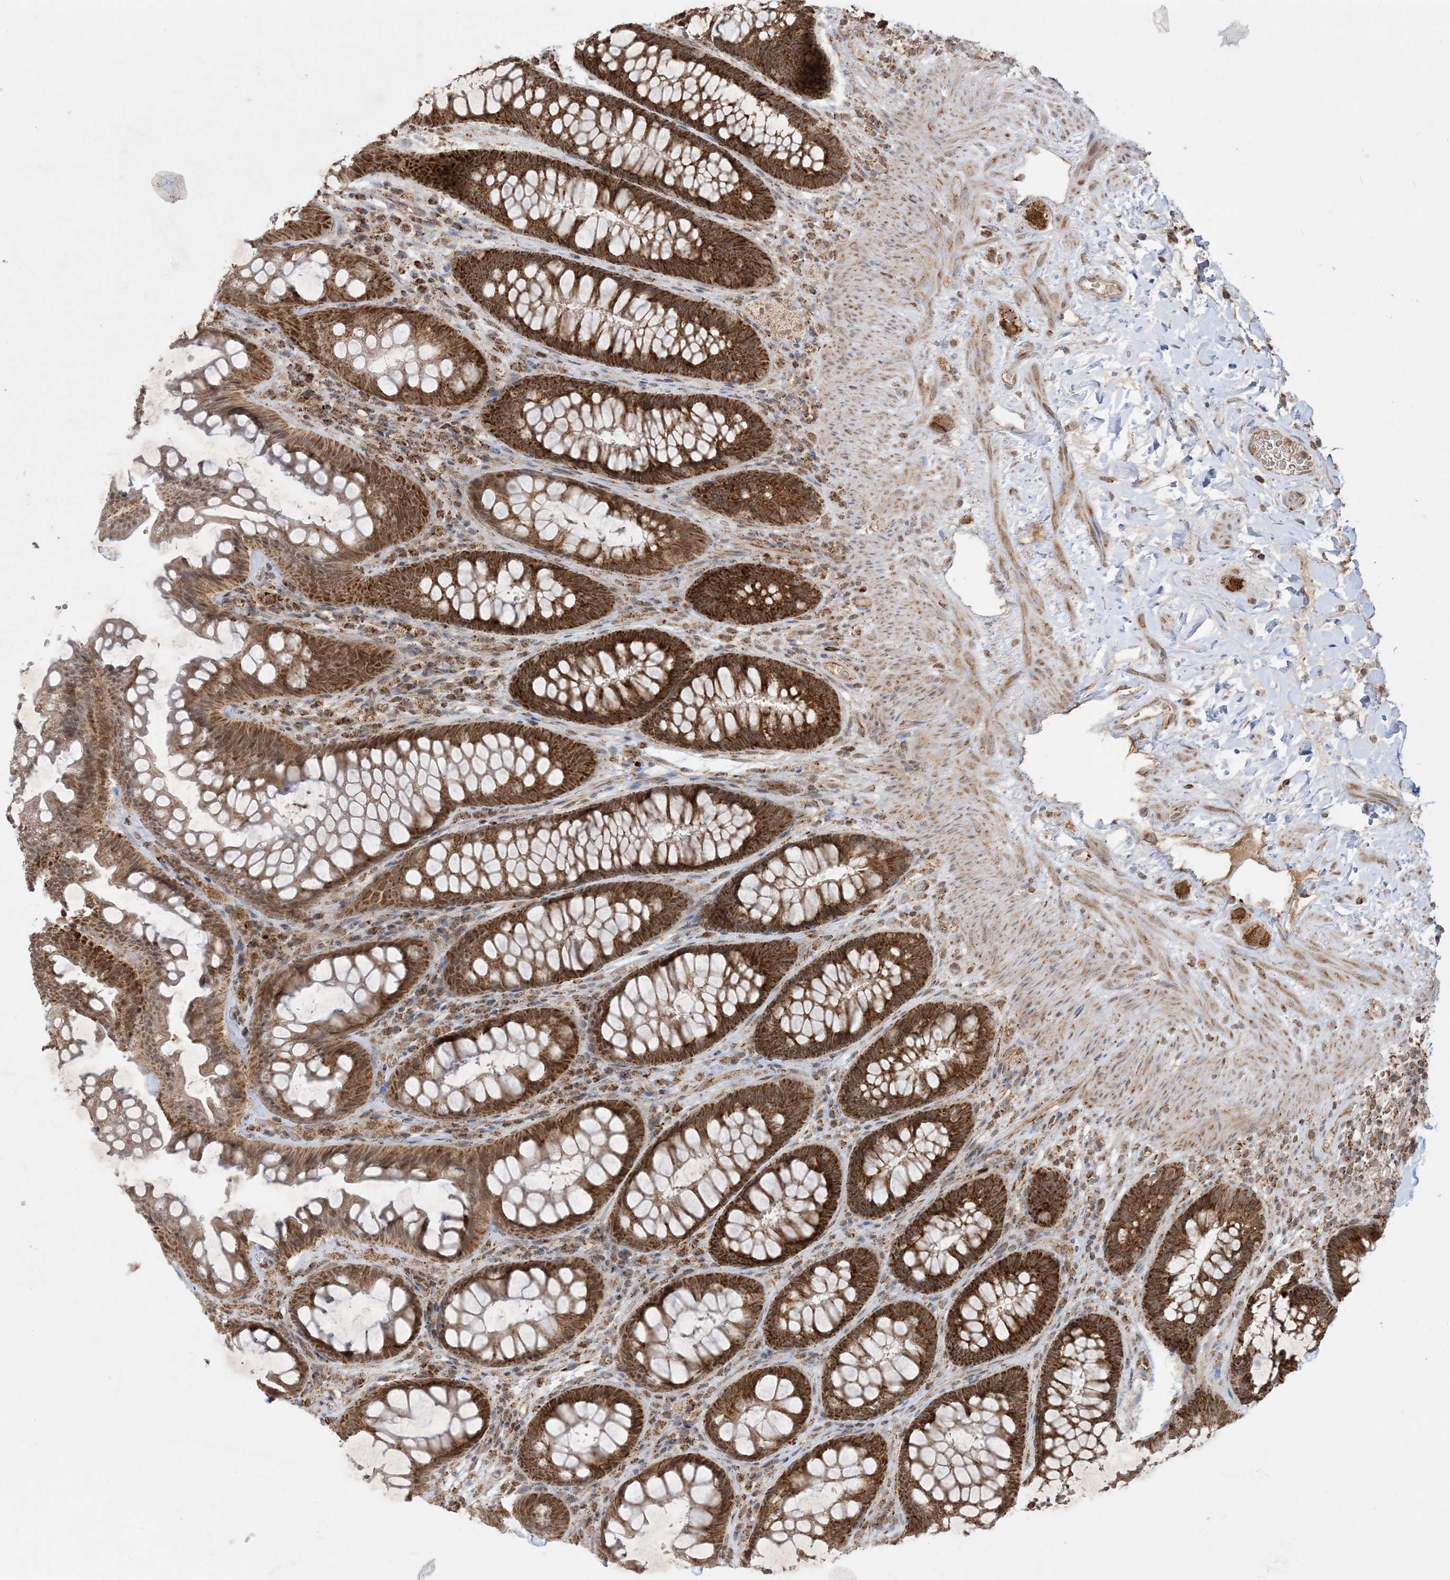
{"staining": {"intensity": "strong", "quantity": ">75%", "location": "cytoplasmic/membranous"}, "tissue": "rectum", "cell_type": "Glandular cells", "image_type": "normal", "snomed": [{"axis": "morphology", "description": "Normal tissue, NOS"}, {"axis": "topography", "description": "Rectum"}], "caption": "DAB (3,3'-diaminobenzidine) immunohistochemical staining of benign human rectum demonstrates strong cytoplasmic/membranous protein staining in approximately >75% of glandular cells.", "gene": "NDUFAF3", "patient": {"sex": "female", "age": 46}}